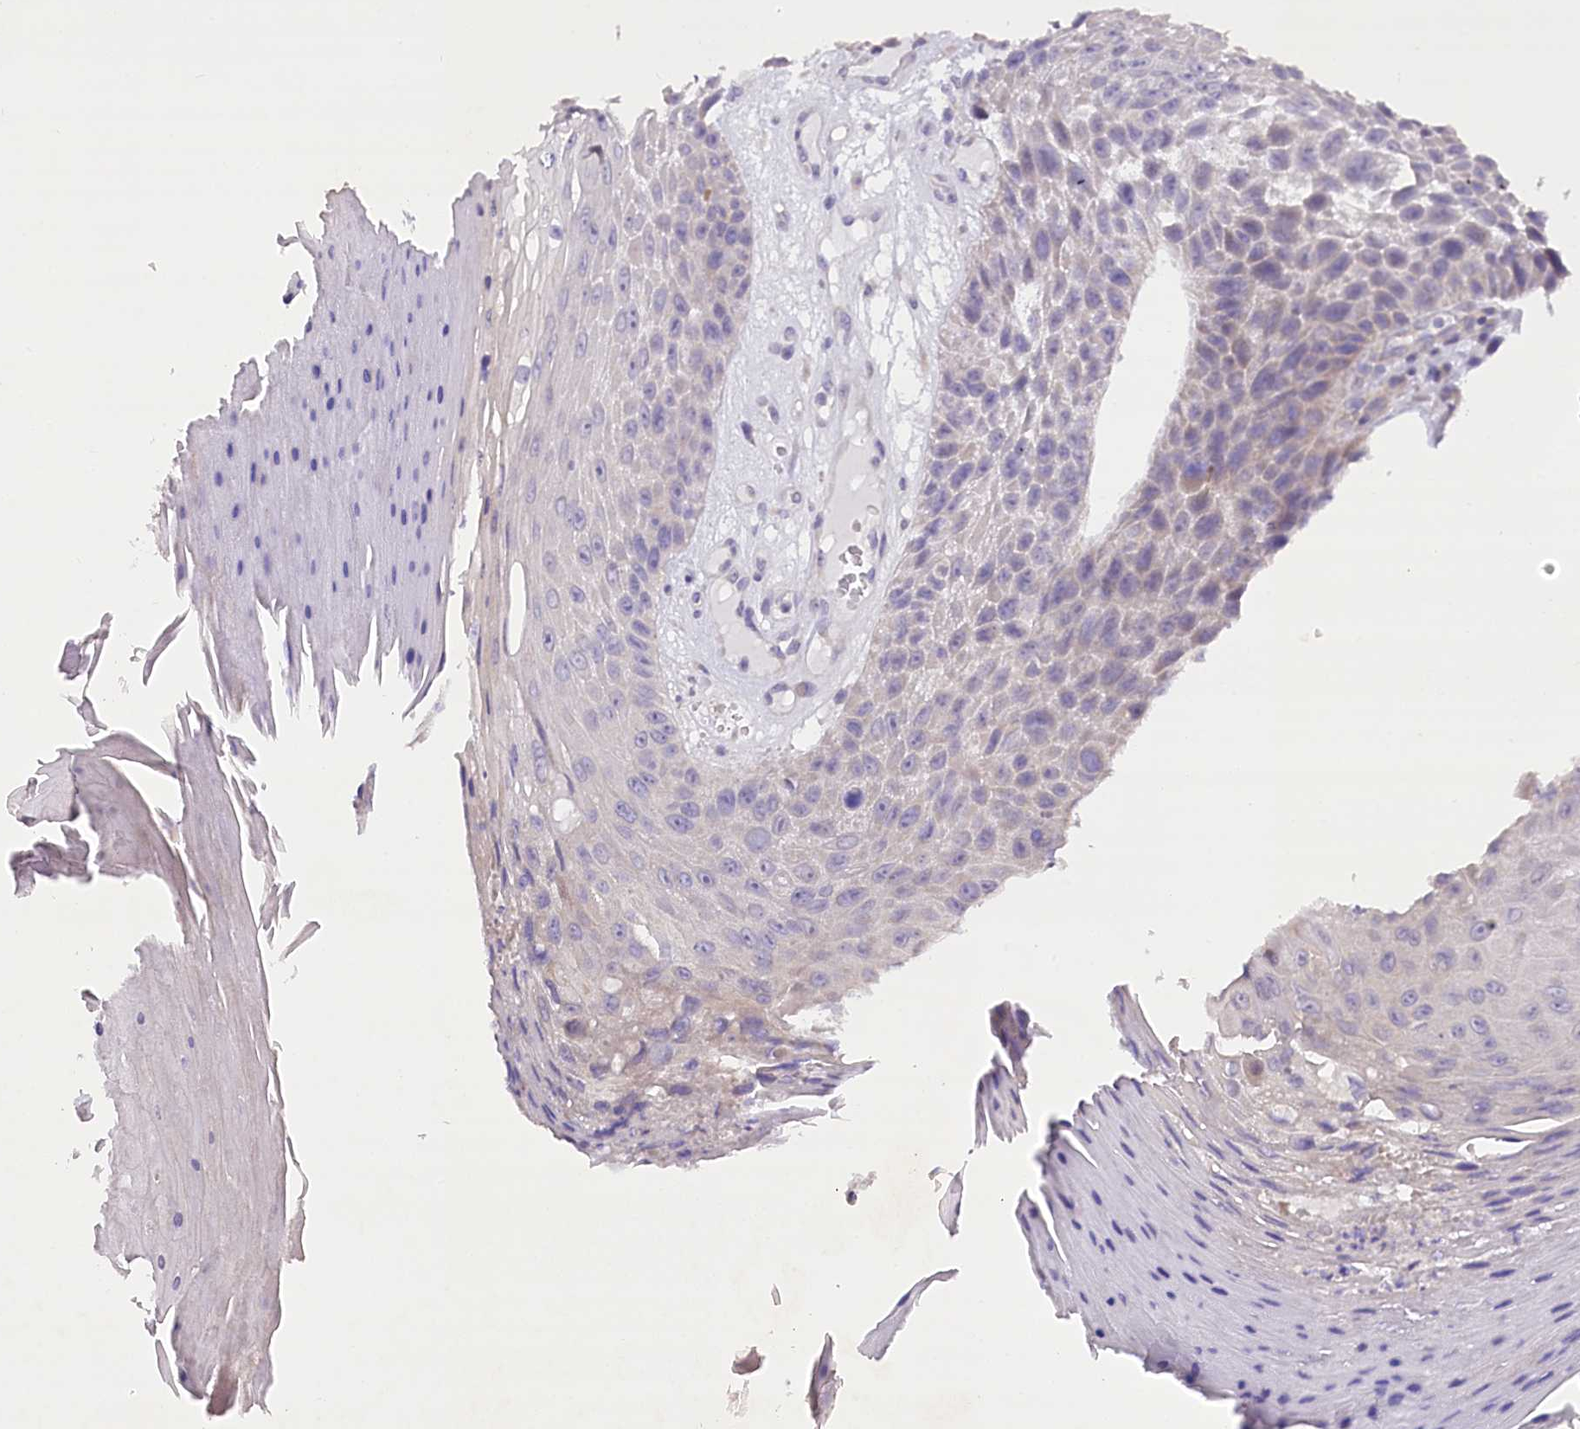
{"staining": {"intensity": "negative", "quantity": "none", "location": "none"}, "tissue": "skin cancer", "cell_type": "Tumor cells", "image_type": "cancer", "snomed": [{"axis": "morphology", "description": "Squamous cell carcinoma, NOS"}, {"axis": "topography", "description": "Skin"}], "caption": "A high-resolution micrograph shows immunohistochemistry (IHC) staining of skin cancer, which reveals no significant expression in tumor cells.", "gene": "DCUN1D1", "patient": {"sex": "female", "age": 88}}